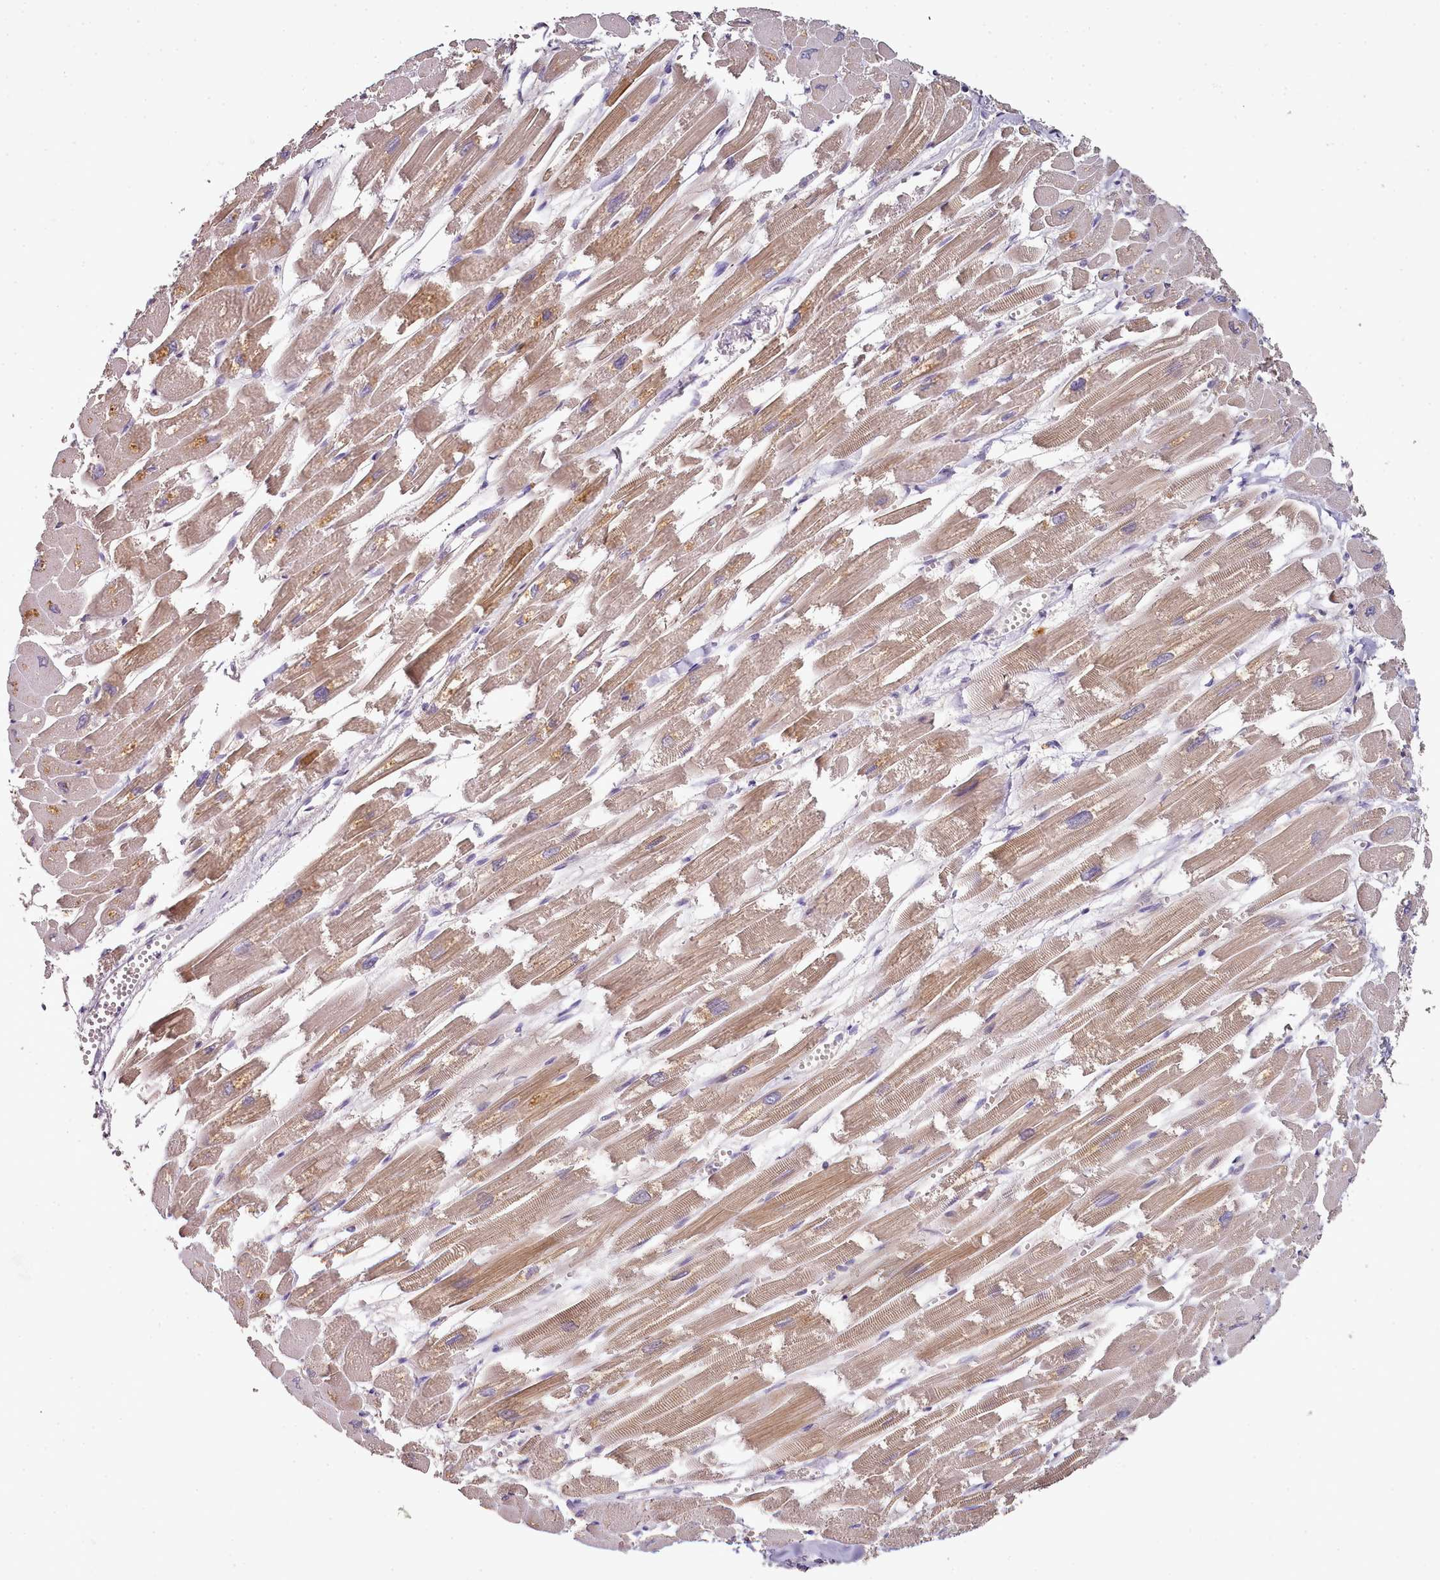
{"staining": {"intensity": "strong", "quantity": ">75%", "location": "cytoplasmic/membranous"}, "tissue": "heart muscle", "cell_type": "Cardiomyocytes", "image_type": "normal", "snomed": [{"axis": "morphology", "description": "Normal tissue, NOS"}, {"axis": "topography", "description": "Heart"}], "caption": "Heart muscle stained with DAB immunohistochemistry (IHC) shows high levels of strong cytoplasmic/membranous expression in approximately >75% of cardiomyocytes. The staining was performed using DAB, with brown indicating positive protein expression. Nuclei are stained blue with hematoxylin.", "gene": "ACSS1", "patient": {"sex": "male", "age": 54}}